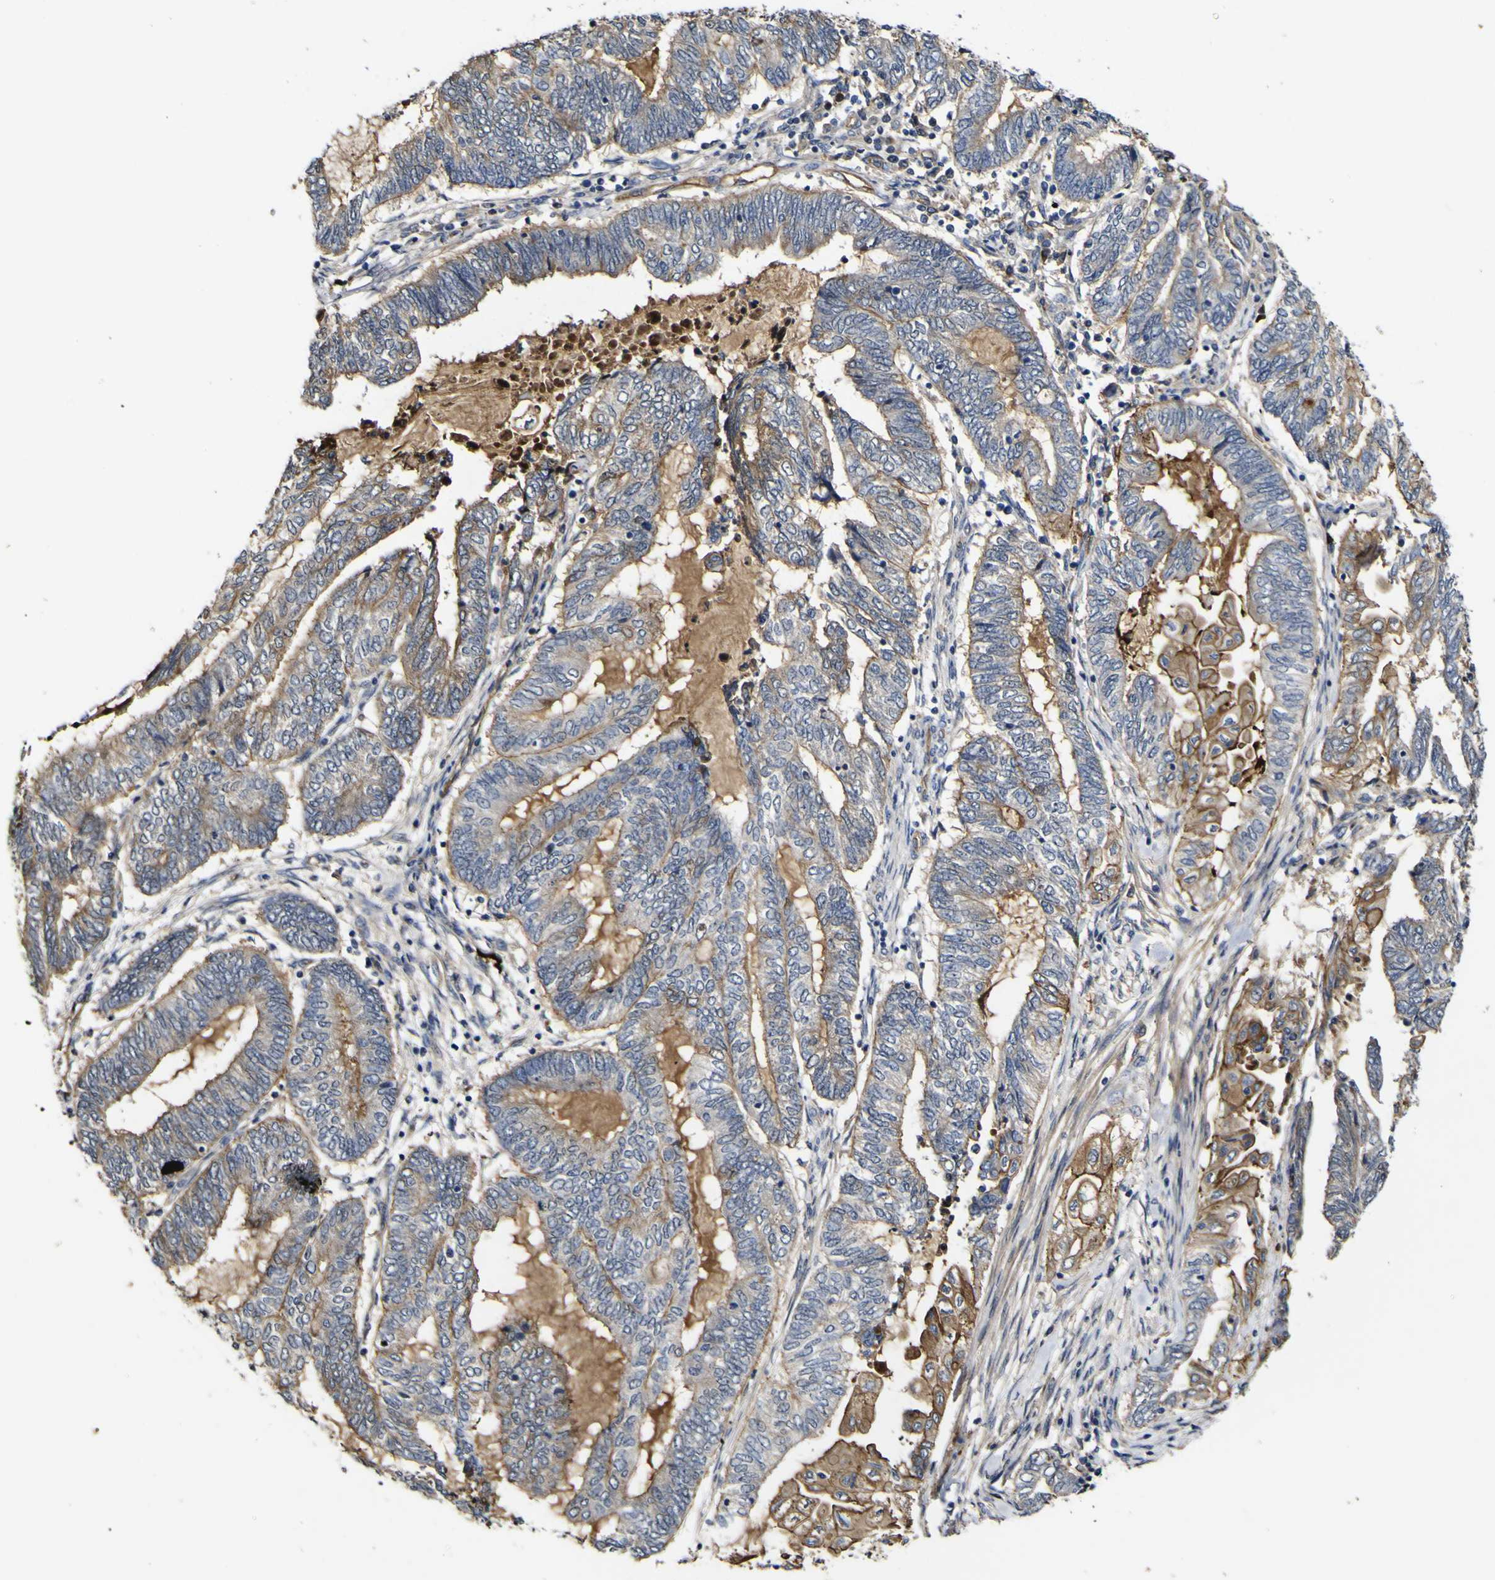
{"staining": {"intensity": "weak", "quantity": ">75%", "location": "cytoplasmic/membranous"}, "tissue": "endometrial cancer", "cell_type": "Tumor cells", "image_type": "cancer", "snomed": [{"axis": "morphology", "description": "Adenocarcinoma, NOS"}, {"axis": "topography", "description": "Uterus"}, {"axis": "topography", "description": "Endometrium"}], "caption": "Endometrial adenocarcinoma stained for a protein (brown) demonstrates weak cytoplasmic/membranous positive expression in approximately >75% of tumor cells.", "gene": "CCL2", "patient": {"sex": "female", "age": 70}}